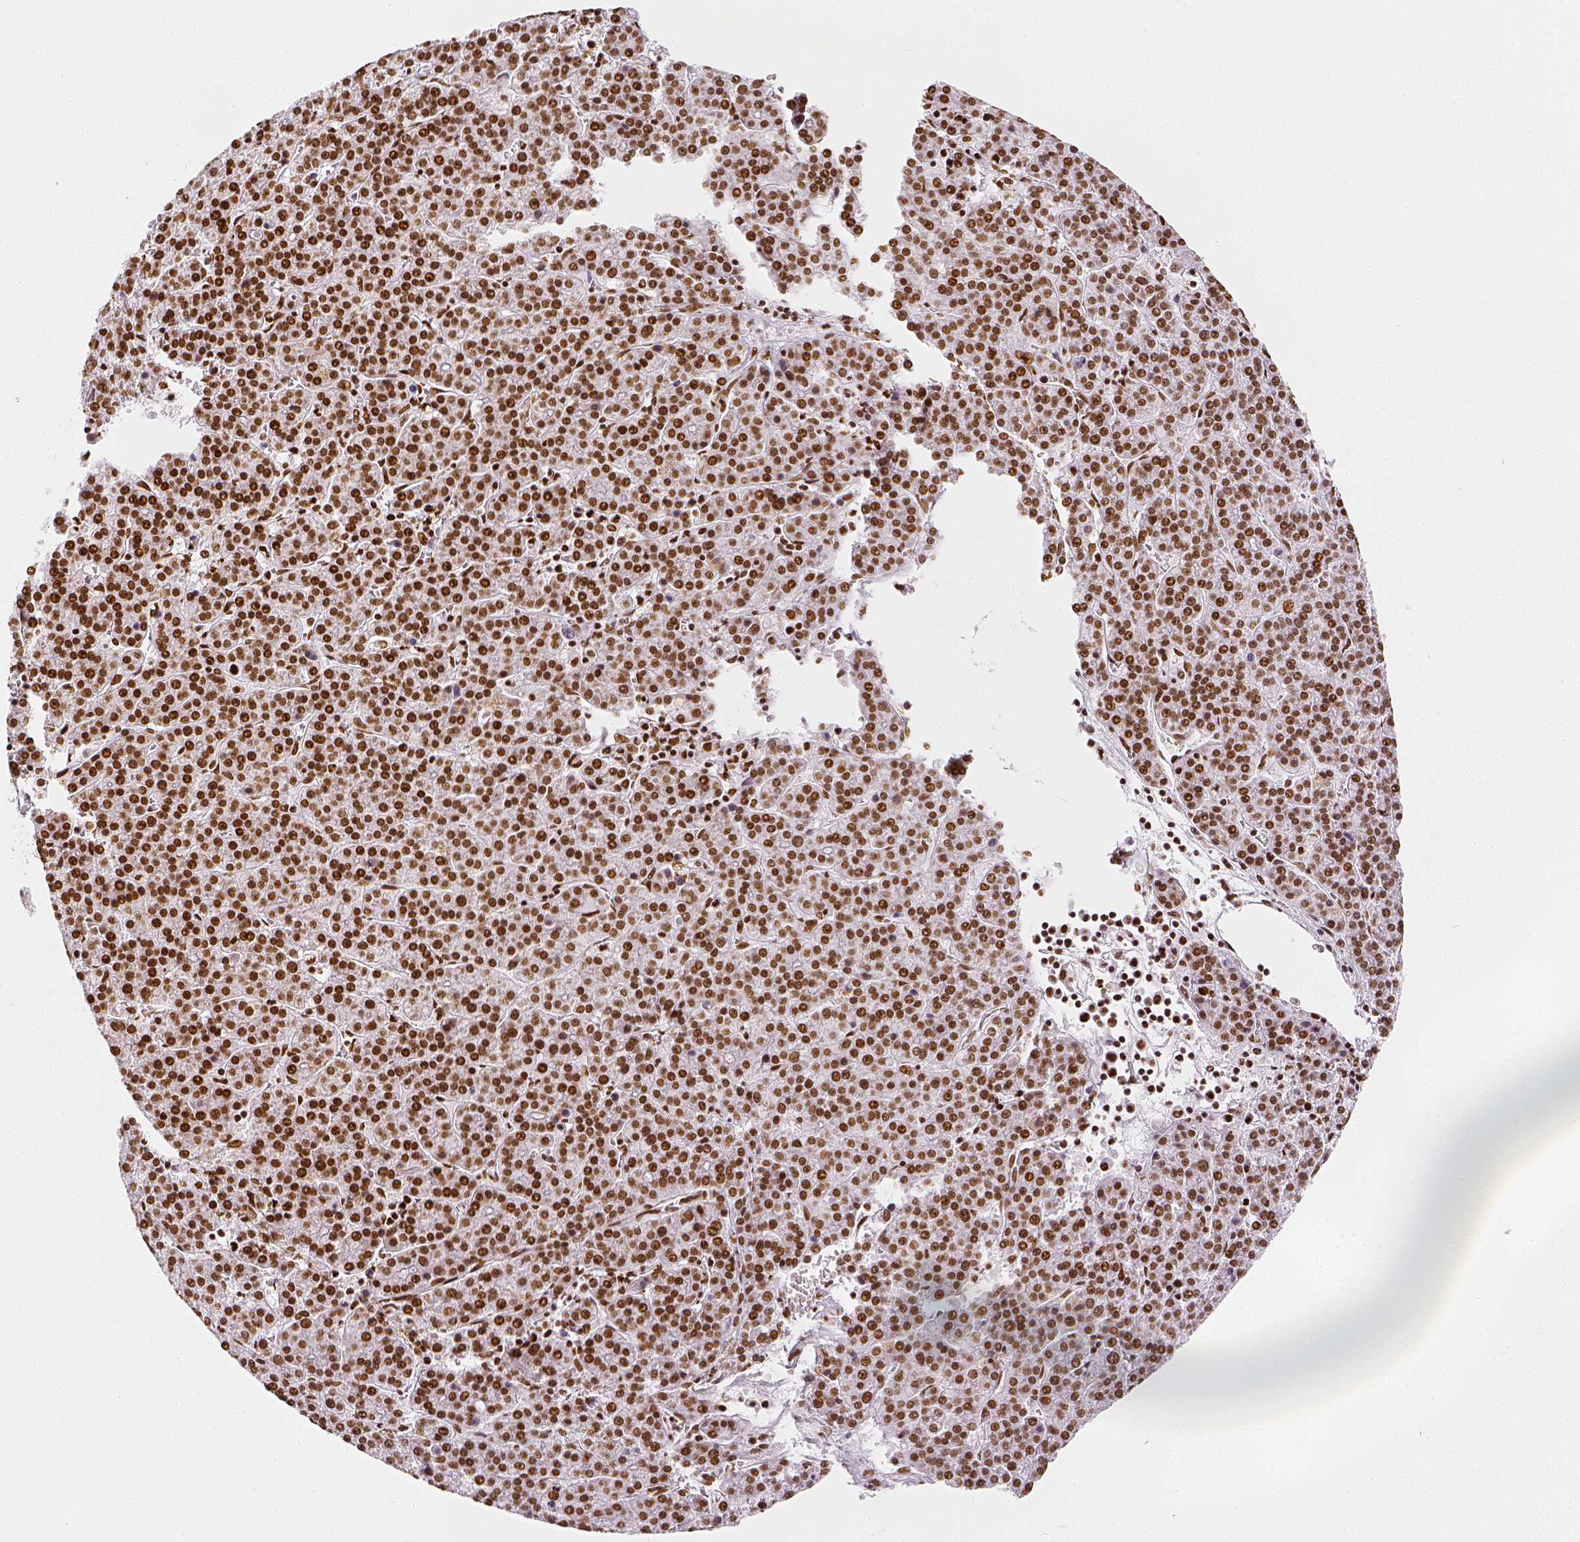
{"staining": {"intensity": "strong", "quantity": ">75%", "location": "nuclear"}, "tissue": "liver cancer", "cell_type": "Tumor cells", "image_type": "cancer", "snomed": [{"axis": "morphology", "description": "Carcinoma, Hepatocellular, NOS"}, {"axis": "topography", "description": "Liver"}], "caption": "The histopathology image reveals staining of liver cancer (hepatocellular carcinoma), revealing strong nuclear protein positivity (brown color) within tumor cells.", "gene": "KDM5B", "patient": {"sex": "female", "age": 58}}